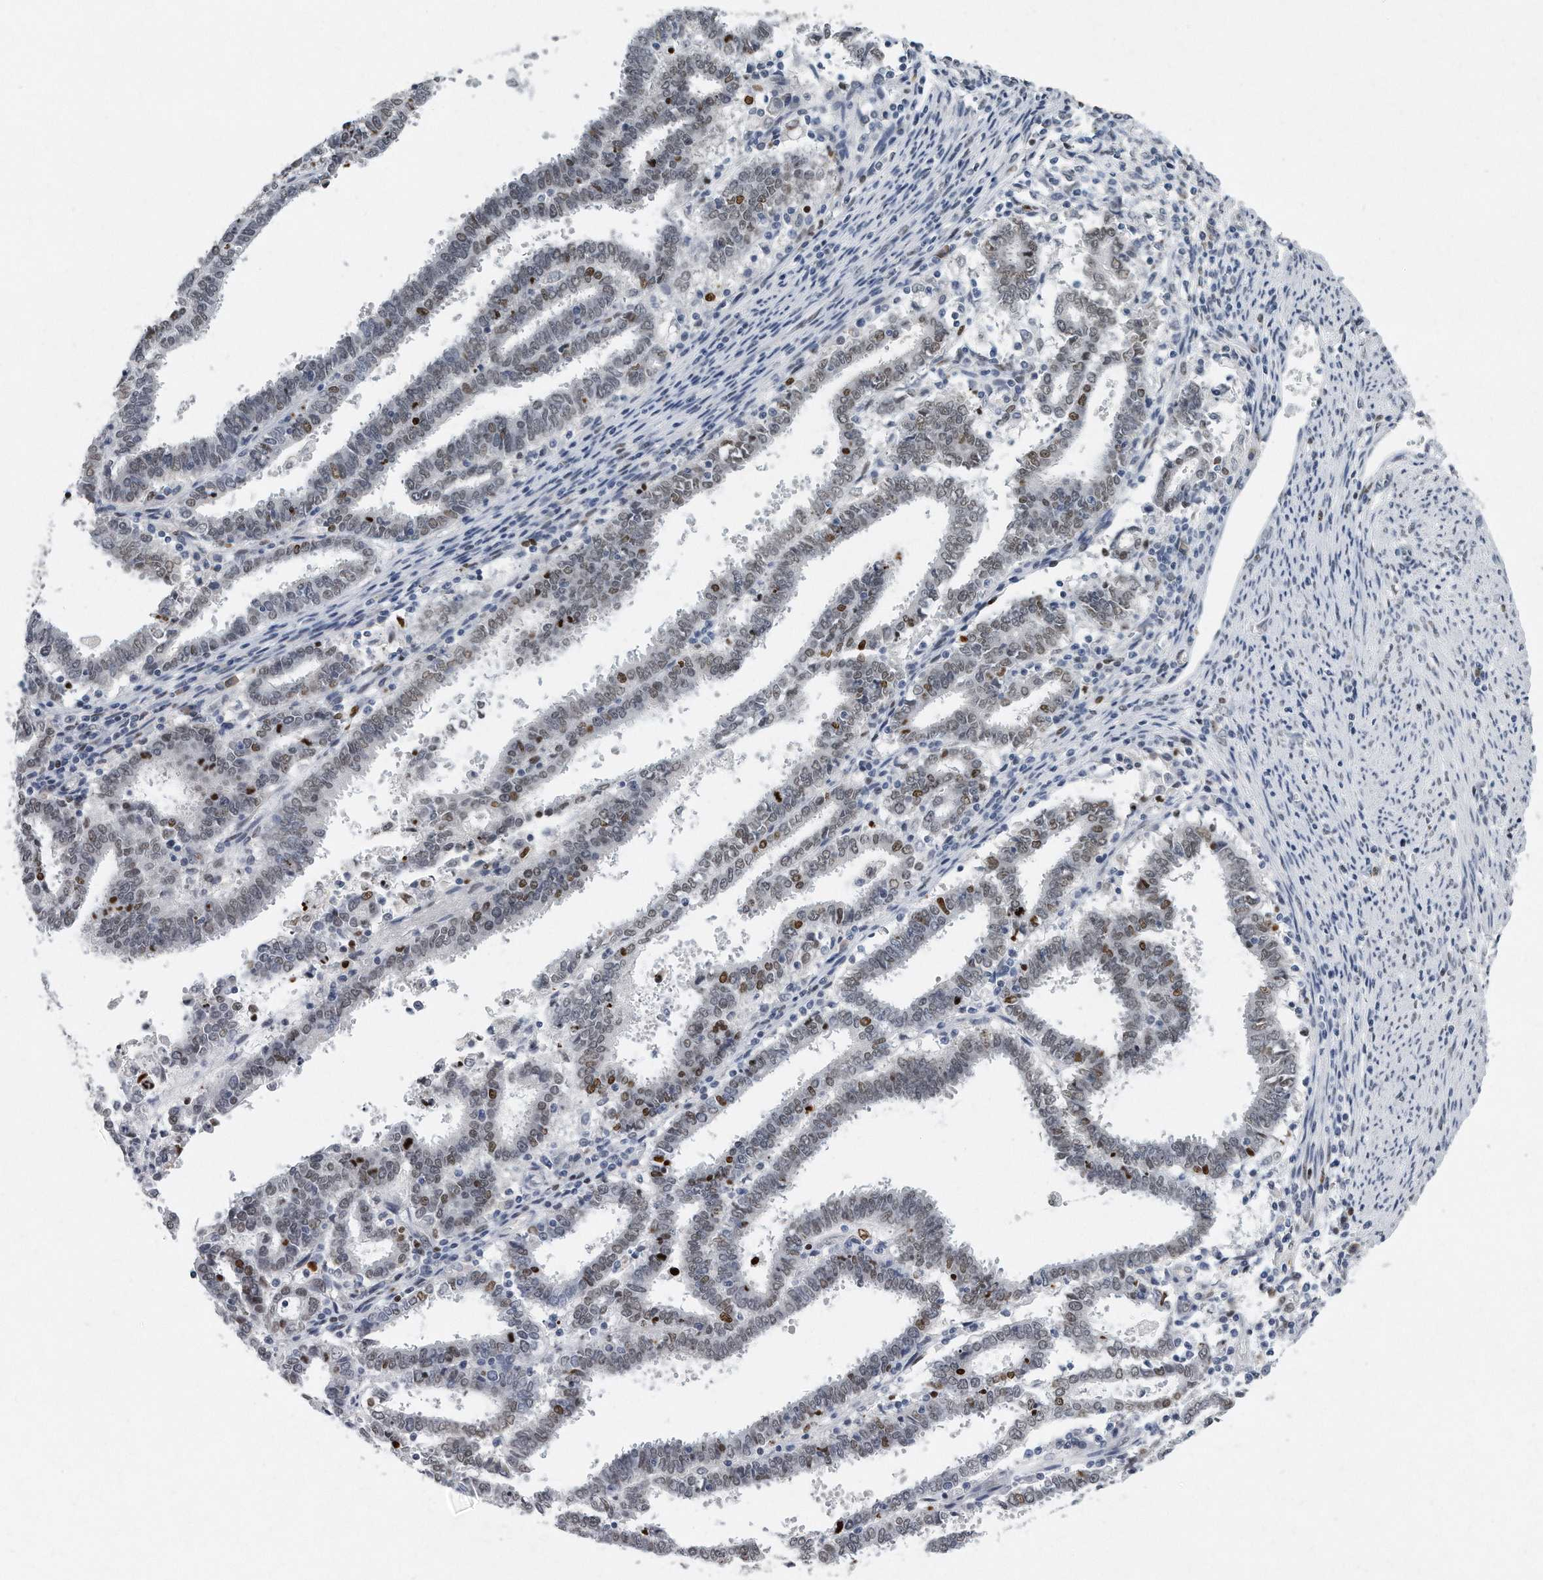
{"staining": {"intensity": "weak", "quantity": "25%-75%", "location": "nuclear"}, "tissue": "endometrial cancer", "cell_type": "Tumor cells", "image_type": "cancer", "snomed": [{"axis": "morphology", "description": "Adenocarcinoma, NOS"}, {"axis": "topography", "description": "Uterus"}], "caption": "Brown immunohistochemical staining in adenocarcinoma (endometrial) demonstrates weak nuclear positivity in about 25%-75% of tumor cells.", "gene": "CTBP2", "patient": {"sex": "female", "age": 83}}